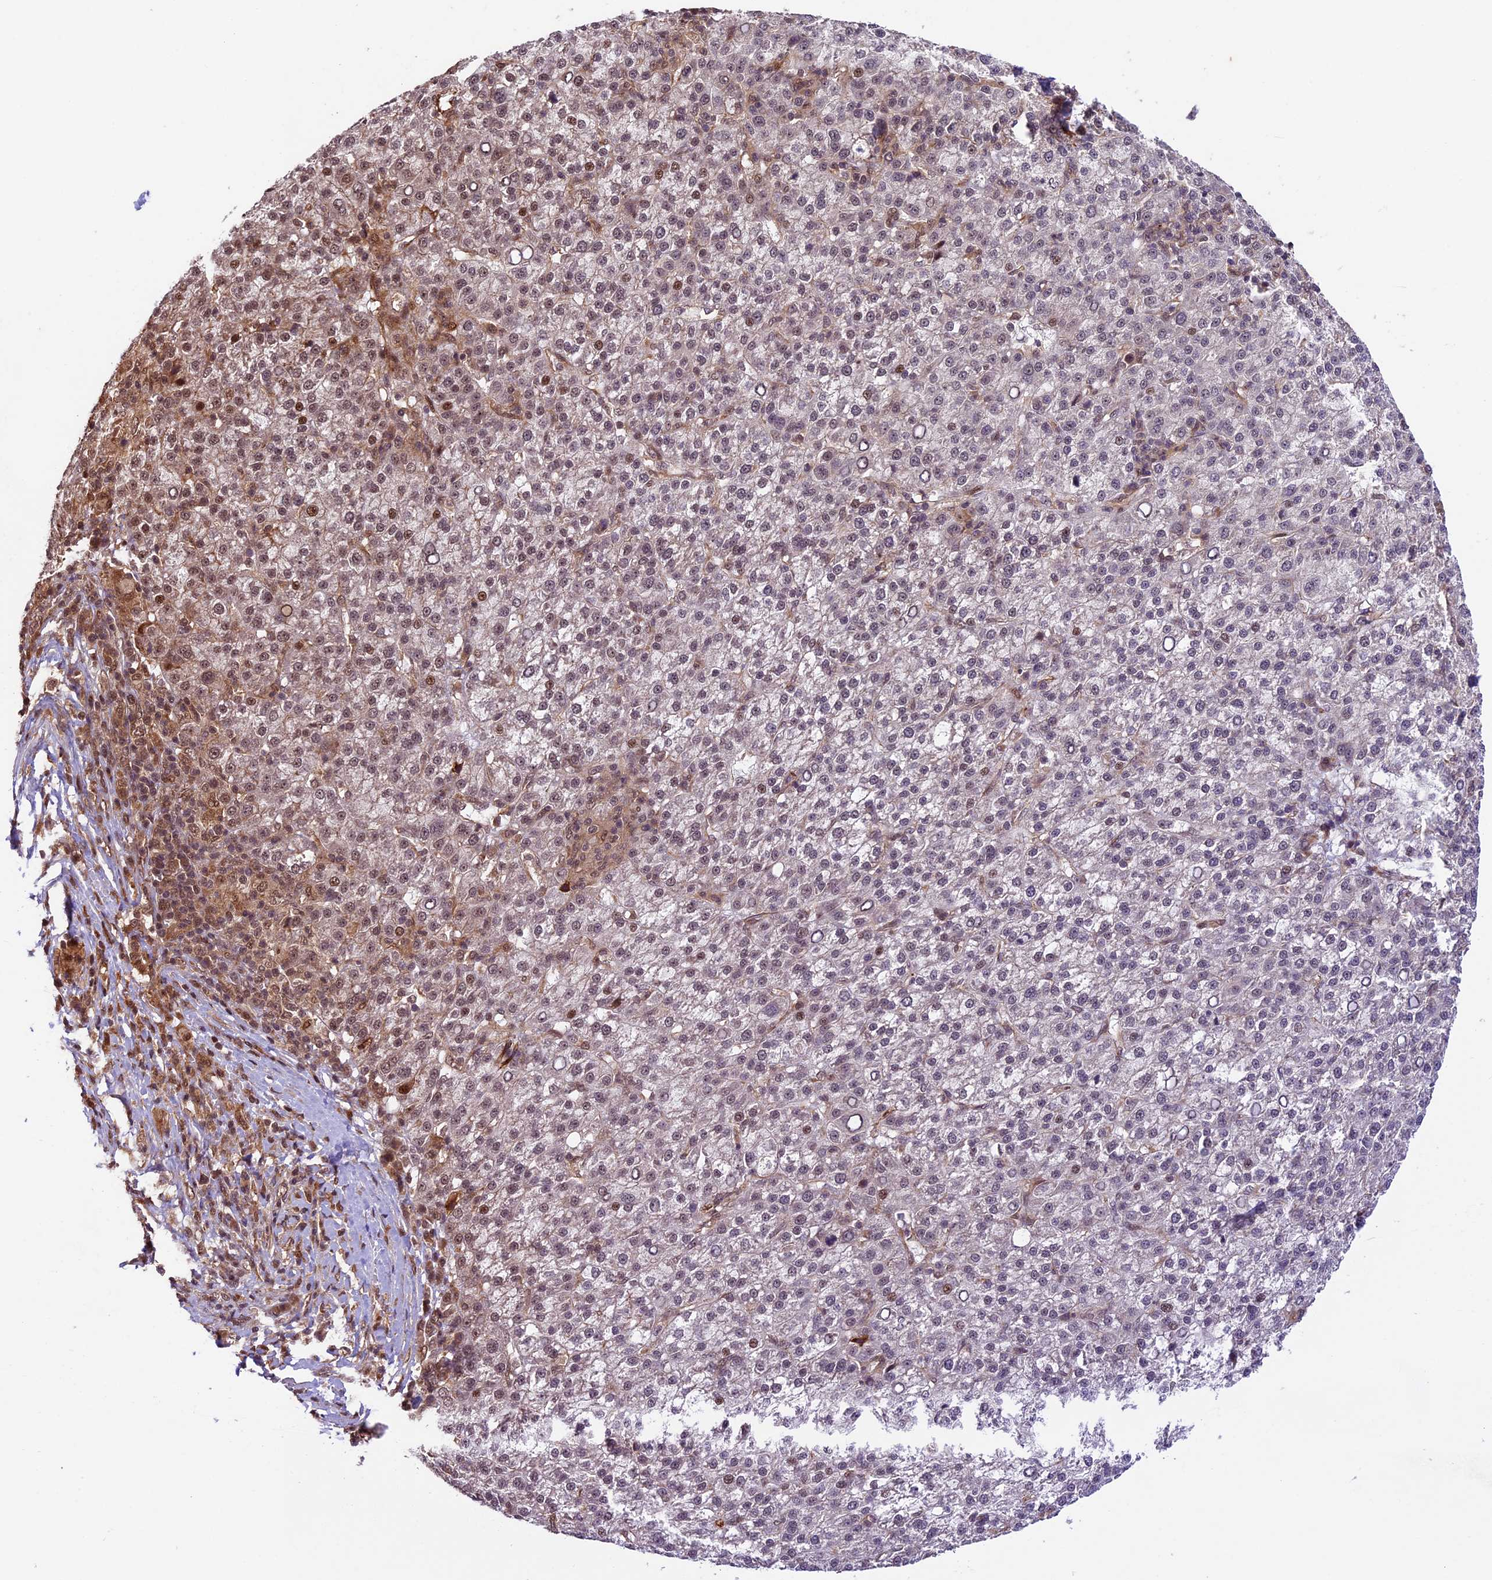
{"staining": {"intensity": "moderate", "quantity": "<25%", "location": "cytoplasmic/membranous,nuclear"}, "tissue": "liver cancer", "cell_type": "Tumor cells", "image_type": "cancer", "snomed": [{"axis": "morphology", "description": "Carcinoma, Hepatocellular, NOS"}, {"axis": "topography", "description": "Liver"}], "caption": "IHC micrograph of hepatocellular carcinoma (liver) stained for a protein (brown), which displays low levels of moderate cytoplasmic/membranous and nuclear staining in about <25% of tumor cells.", "gene": "DHX38", "patient": {"sex": "female", "age": 58}}